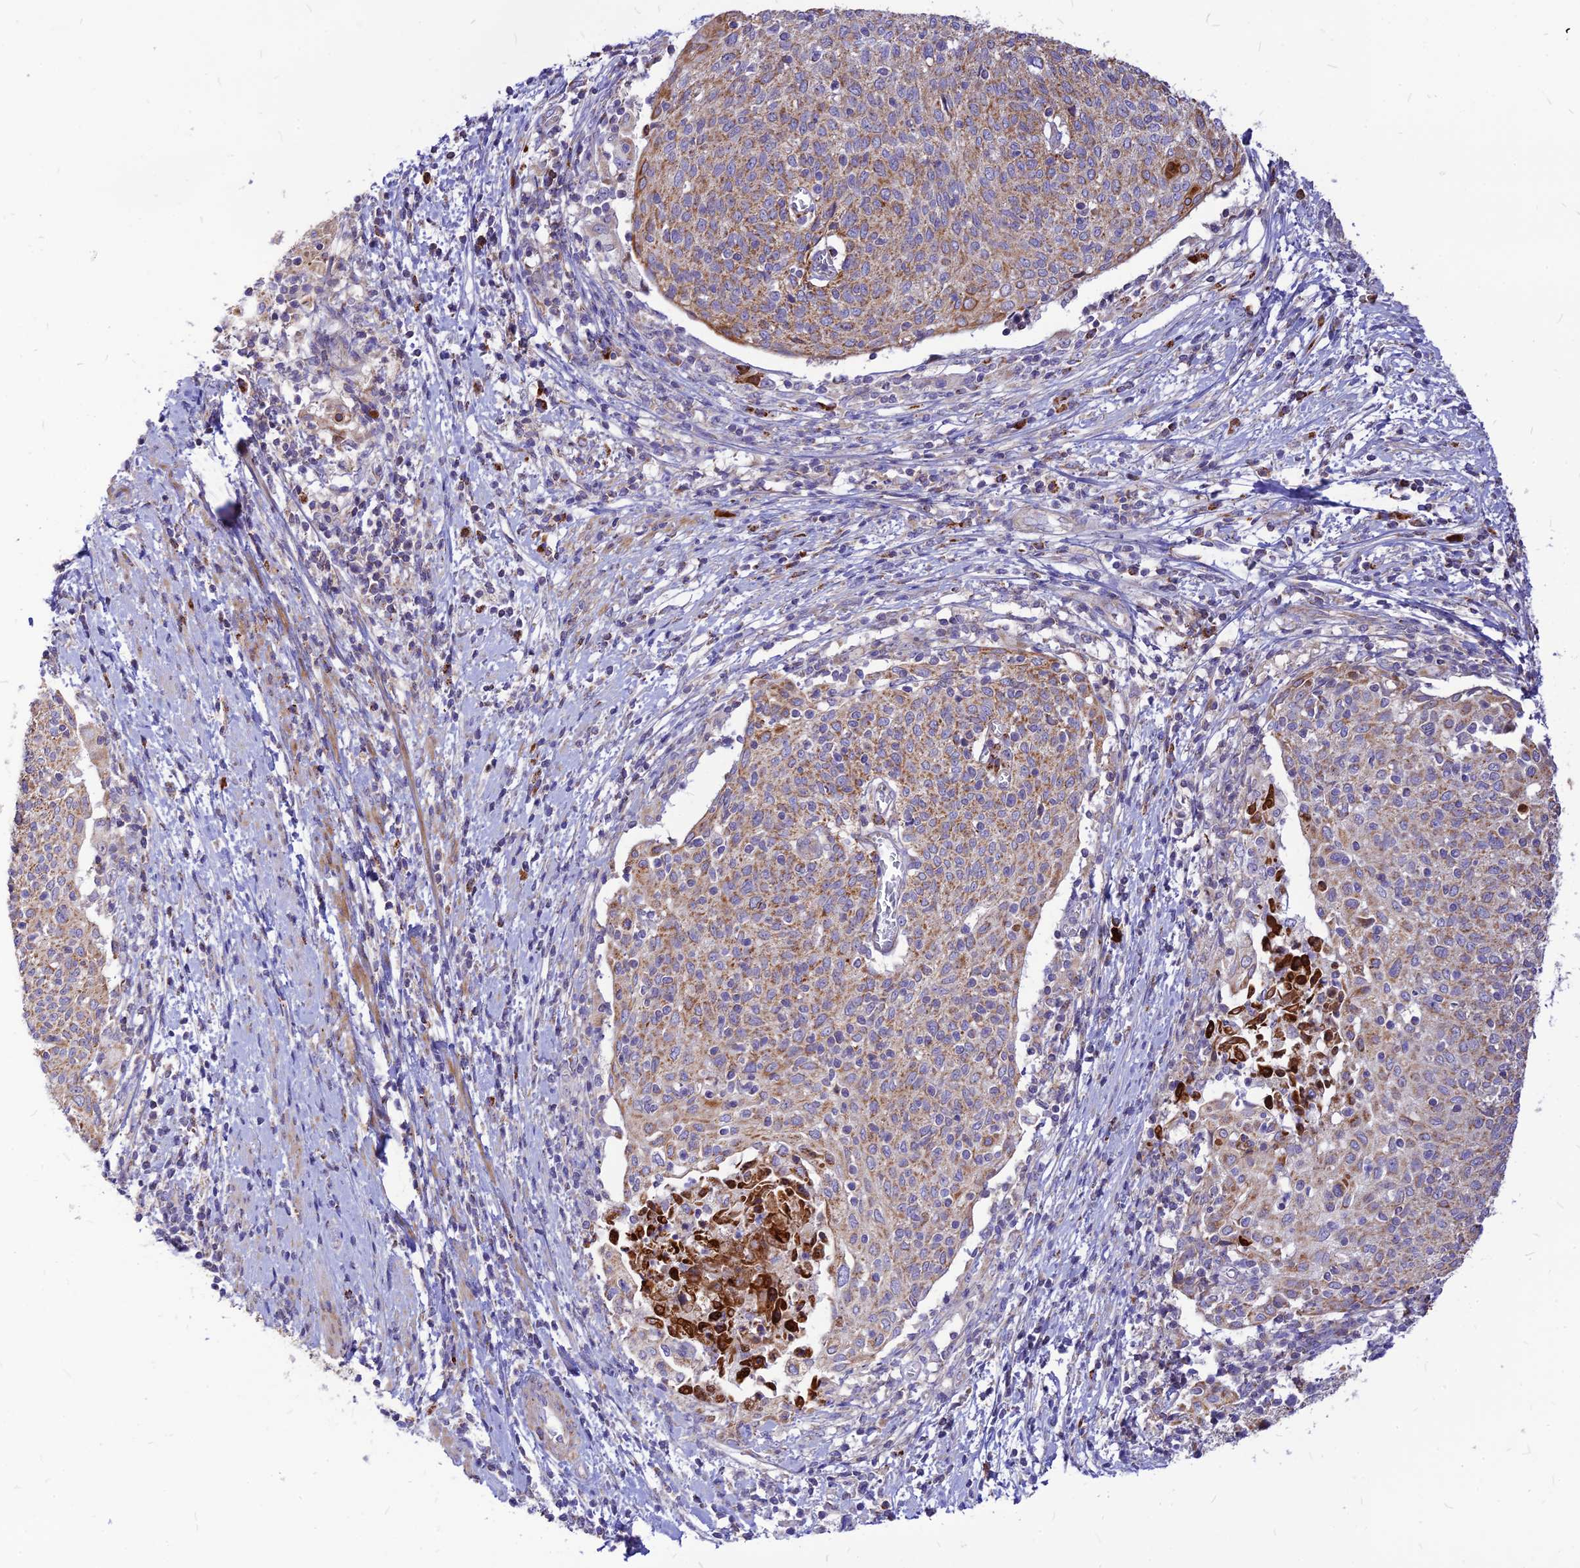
{"staining": {"intensity": "moderate", "quantity": "25%-75%", "location": "cytoplasmic/membranous"}, "tissue": "cervical cancer", "cell_type": "Tumor cells", "image_type": "cancer", "snomed": [{"axis": "morphology", "description": "Squamous cell carcinoma, NOS"}, {"axis": "topography", "description": "Cervix"}], "caption": "Approximately 25%-75% of tumor cells in human cervical squamous cell carcinoma exhibit moderate cytoplasmic/membranous protein expression as visualized by brown immunohistochemical staining.", "gene": "ECI1", "patient": {"sex": "female", "age": 52}}